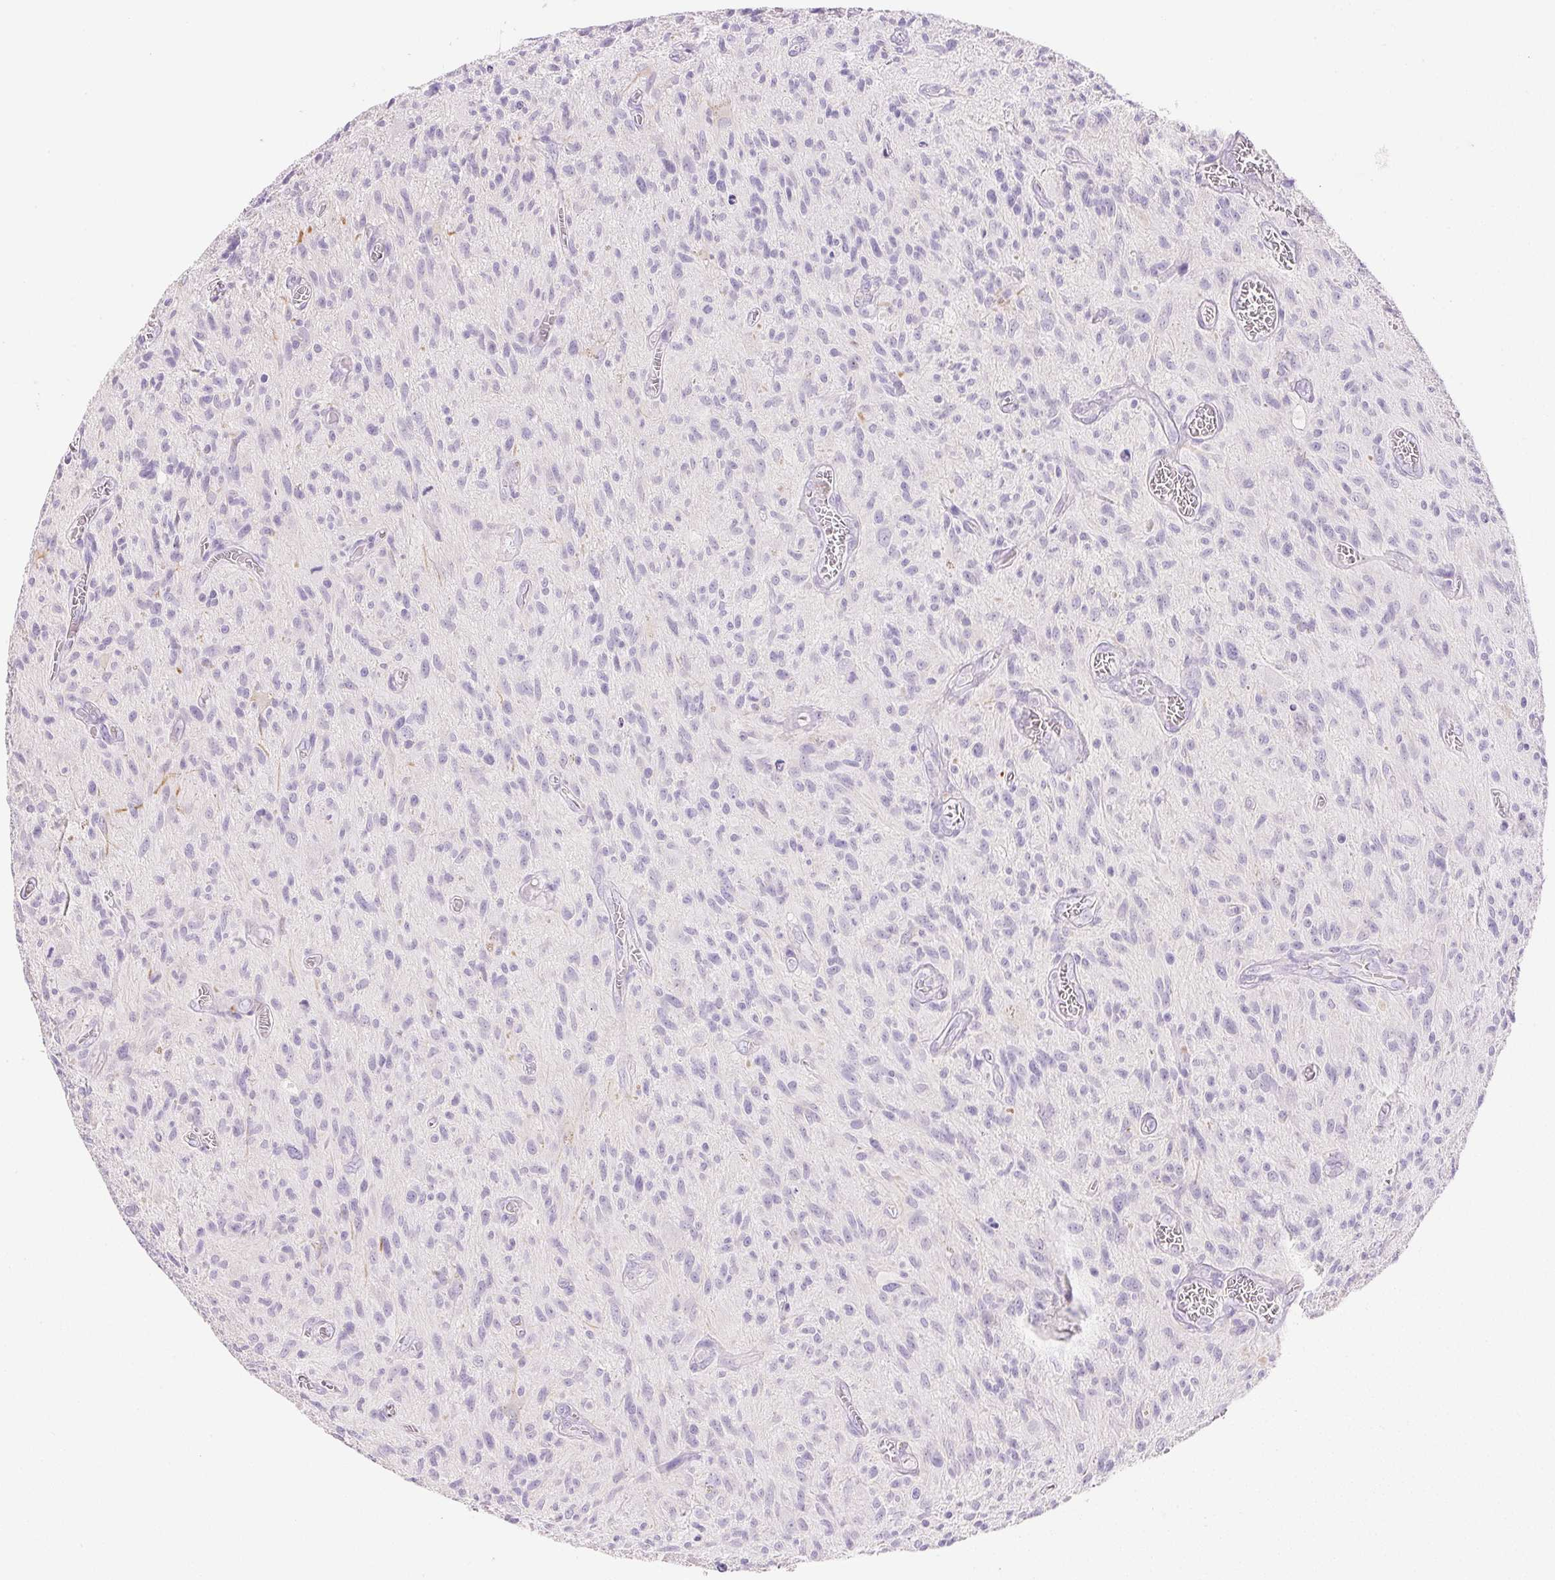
{"staining": {"intensity": "negative", "quantity": "none", "location": "none"}, "tissue": "glioma", "cell_type": "Tumor cells", "image_type": "cancer", "snomed": [{"axis": "morphology", "description": "Glioma, malignant, High grade"}, {"axis": "topography", "description": "Brain"}], "caption": "Photomicrograph shows no protein expression in tumor cells of glioma tissue.", "gene": "KCNE2", "patient": {"sex": "male", "age": 75}}